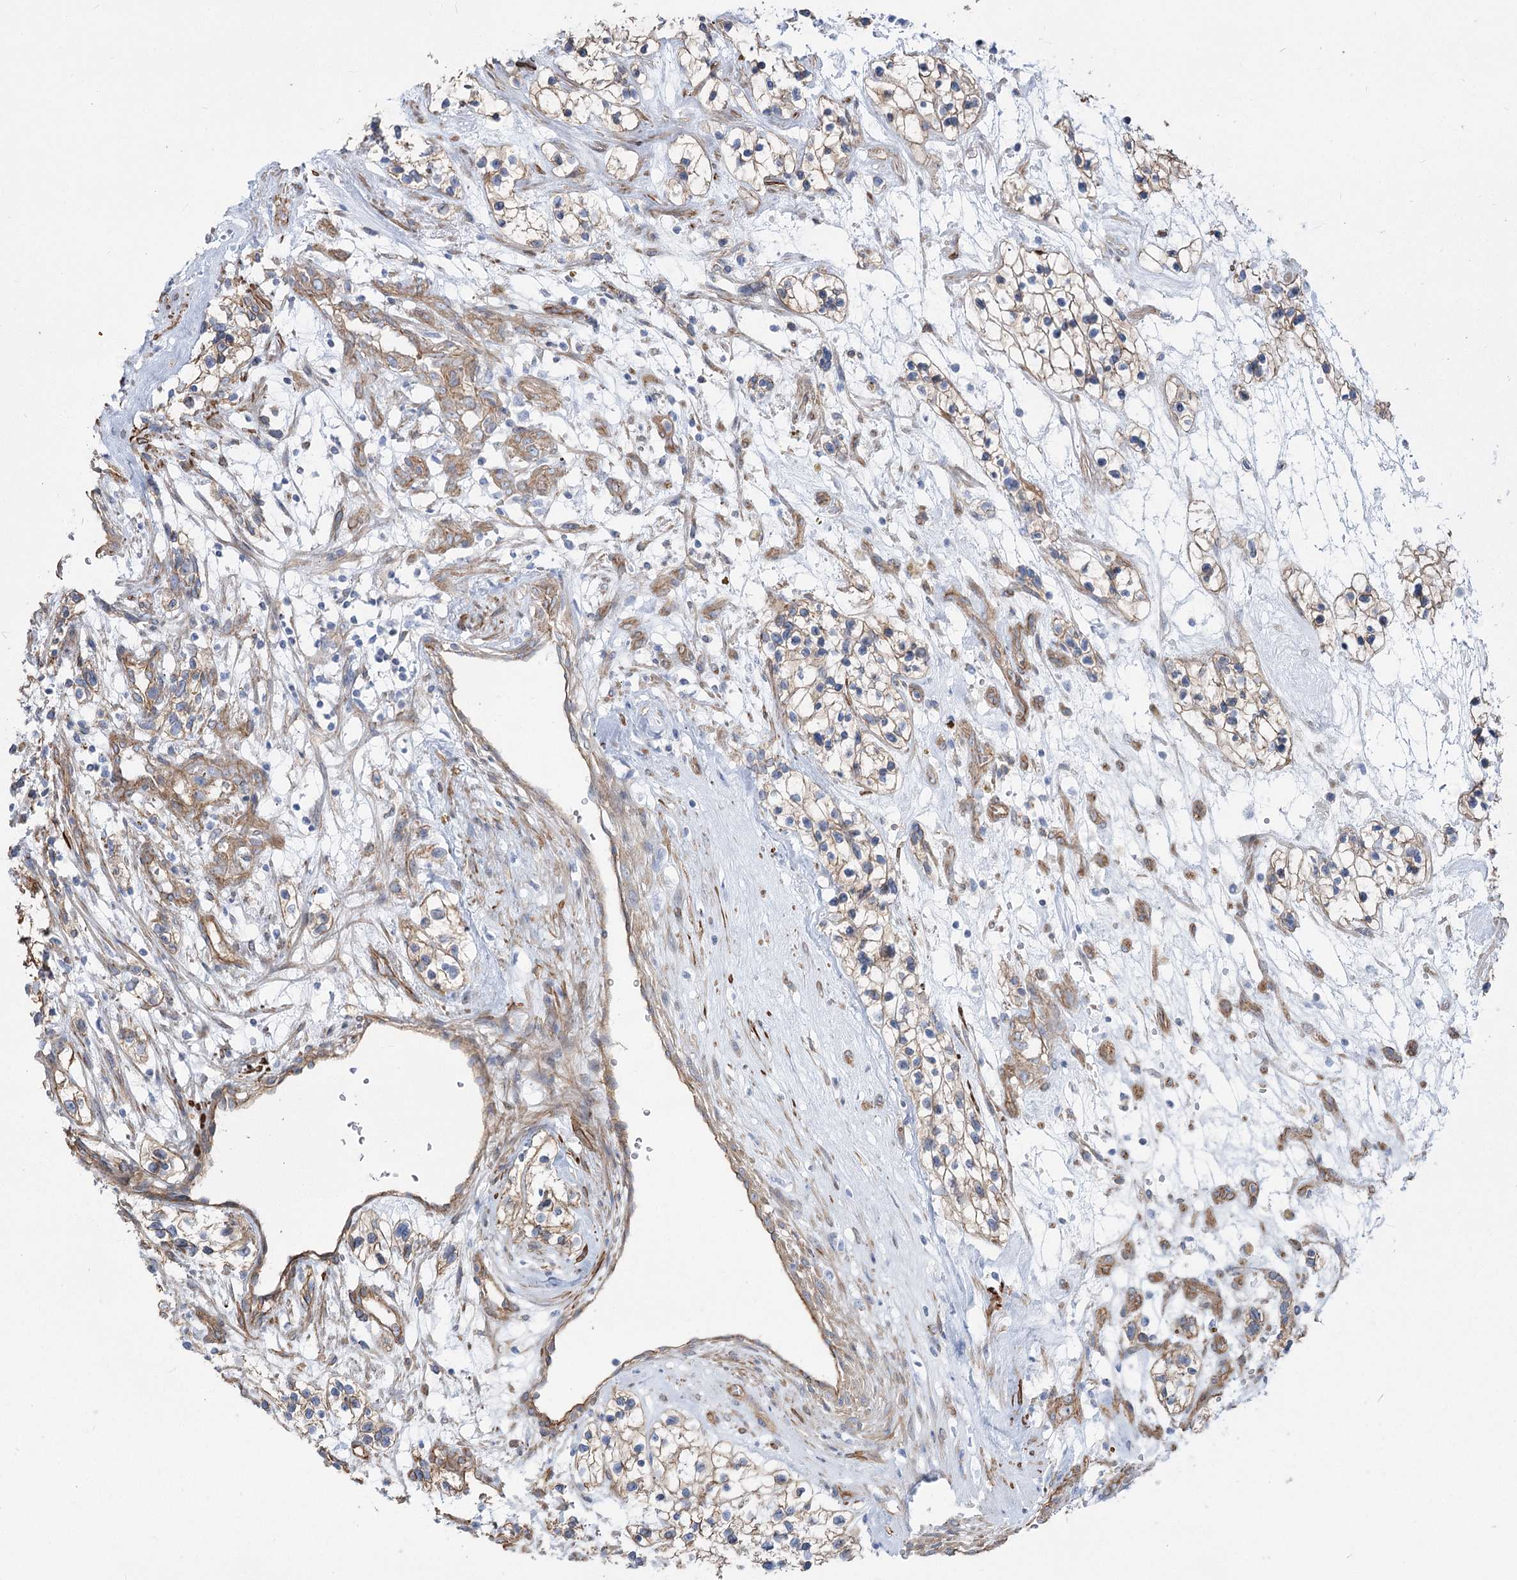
{"staining": {"intensity": "moderate", "quantity": ">75%", "location": "cytoplasmic/membranous"}, "tissue": "renal cancer", "cell_type": "Tumor cells", "image_type": "cancer", "snomed": [{"axis": "morphology", "description": "Adenocarcinoma, NOS"}, {"axis": "topography", "description": "Kidney"}], "caption": "Immunohistochemical staining of human renal adenocarcinoma displays moderate cytoplasmic/membranous protein positivity in about >75% of tumor cells. (DAB (3,3'-diaminobenzidine) = brown stain, brightfield microscopy at high magnification).", "gene": "PLEKHA5", "patient": {"sex": "female", "age": 57}}